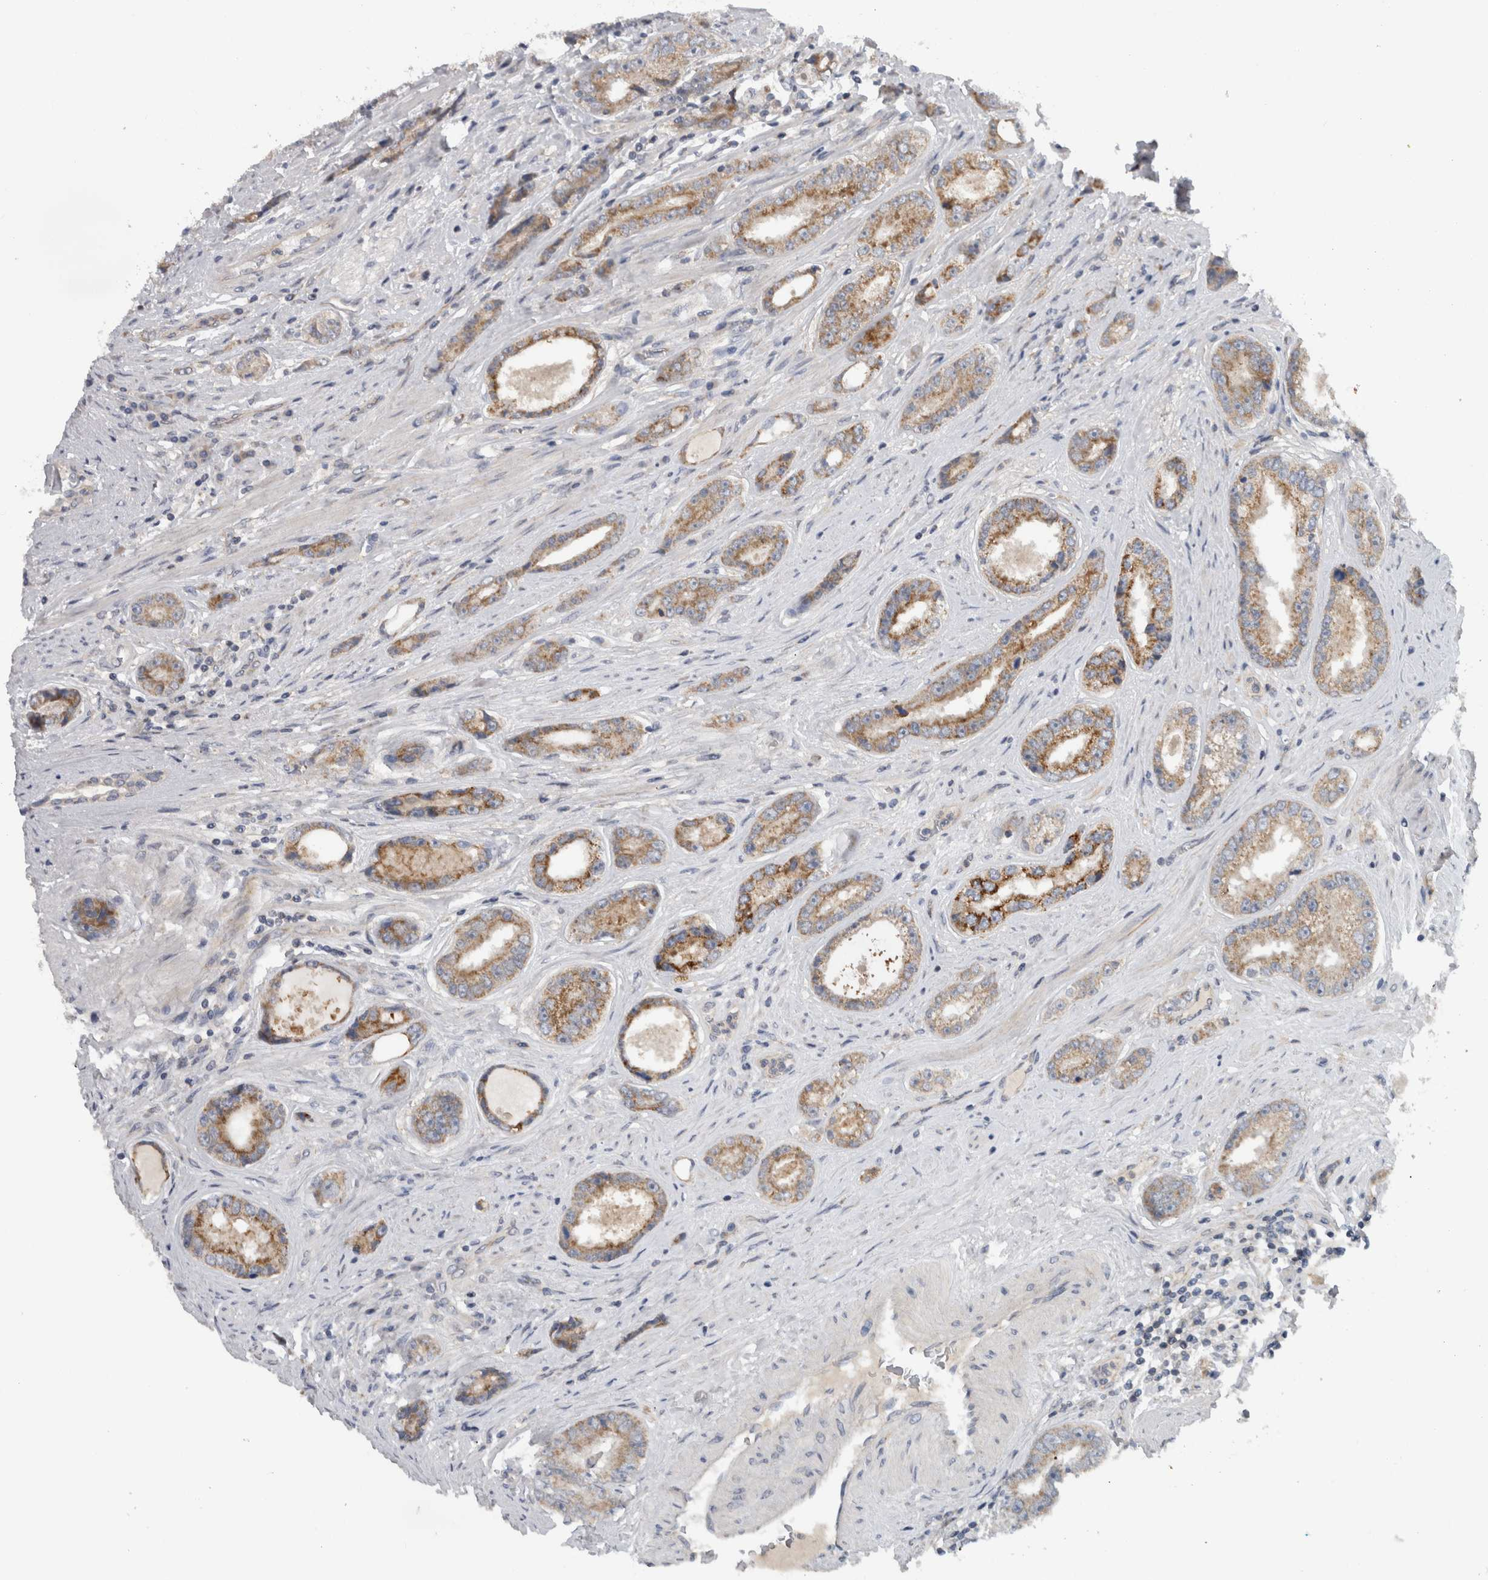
{"staining": {"intensity": "moderate", "quantity": "25%-75%", "location": "cytoplasmic/membranous"}, "tissue": "prostate cancer", "cell_type": "Tumor cells", "image_type": "cancer", "snomed": [{"axis": "morphology", "description": "Adenocarcinoma, High grade"}, {"axis": "topography", "description": "Prostate"}], "caption": "Immunohistochemistry photomicrograph of neoplastic tissue: prostate cancer (high-grade adenocarcinoma) stained using immunohistochemistry (IHC) reveals medium levels of moderate protein expression localized specifically in the cytoplasmic/membranous of tumor cells, appearing as a cytoplasmic/membranous brown color.", "gene": "PDCD2", "patient": {"sex": "male", "age": 61}}